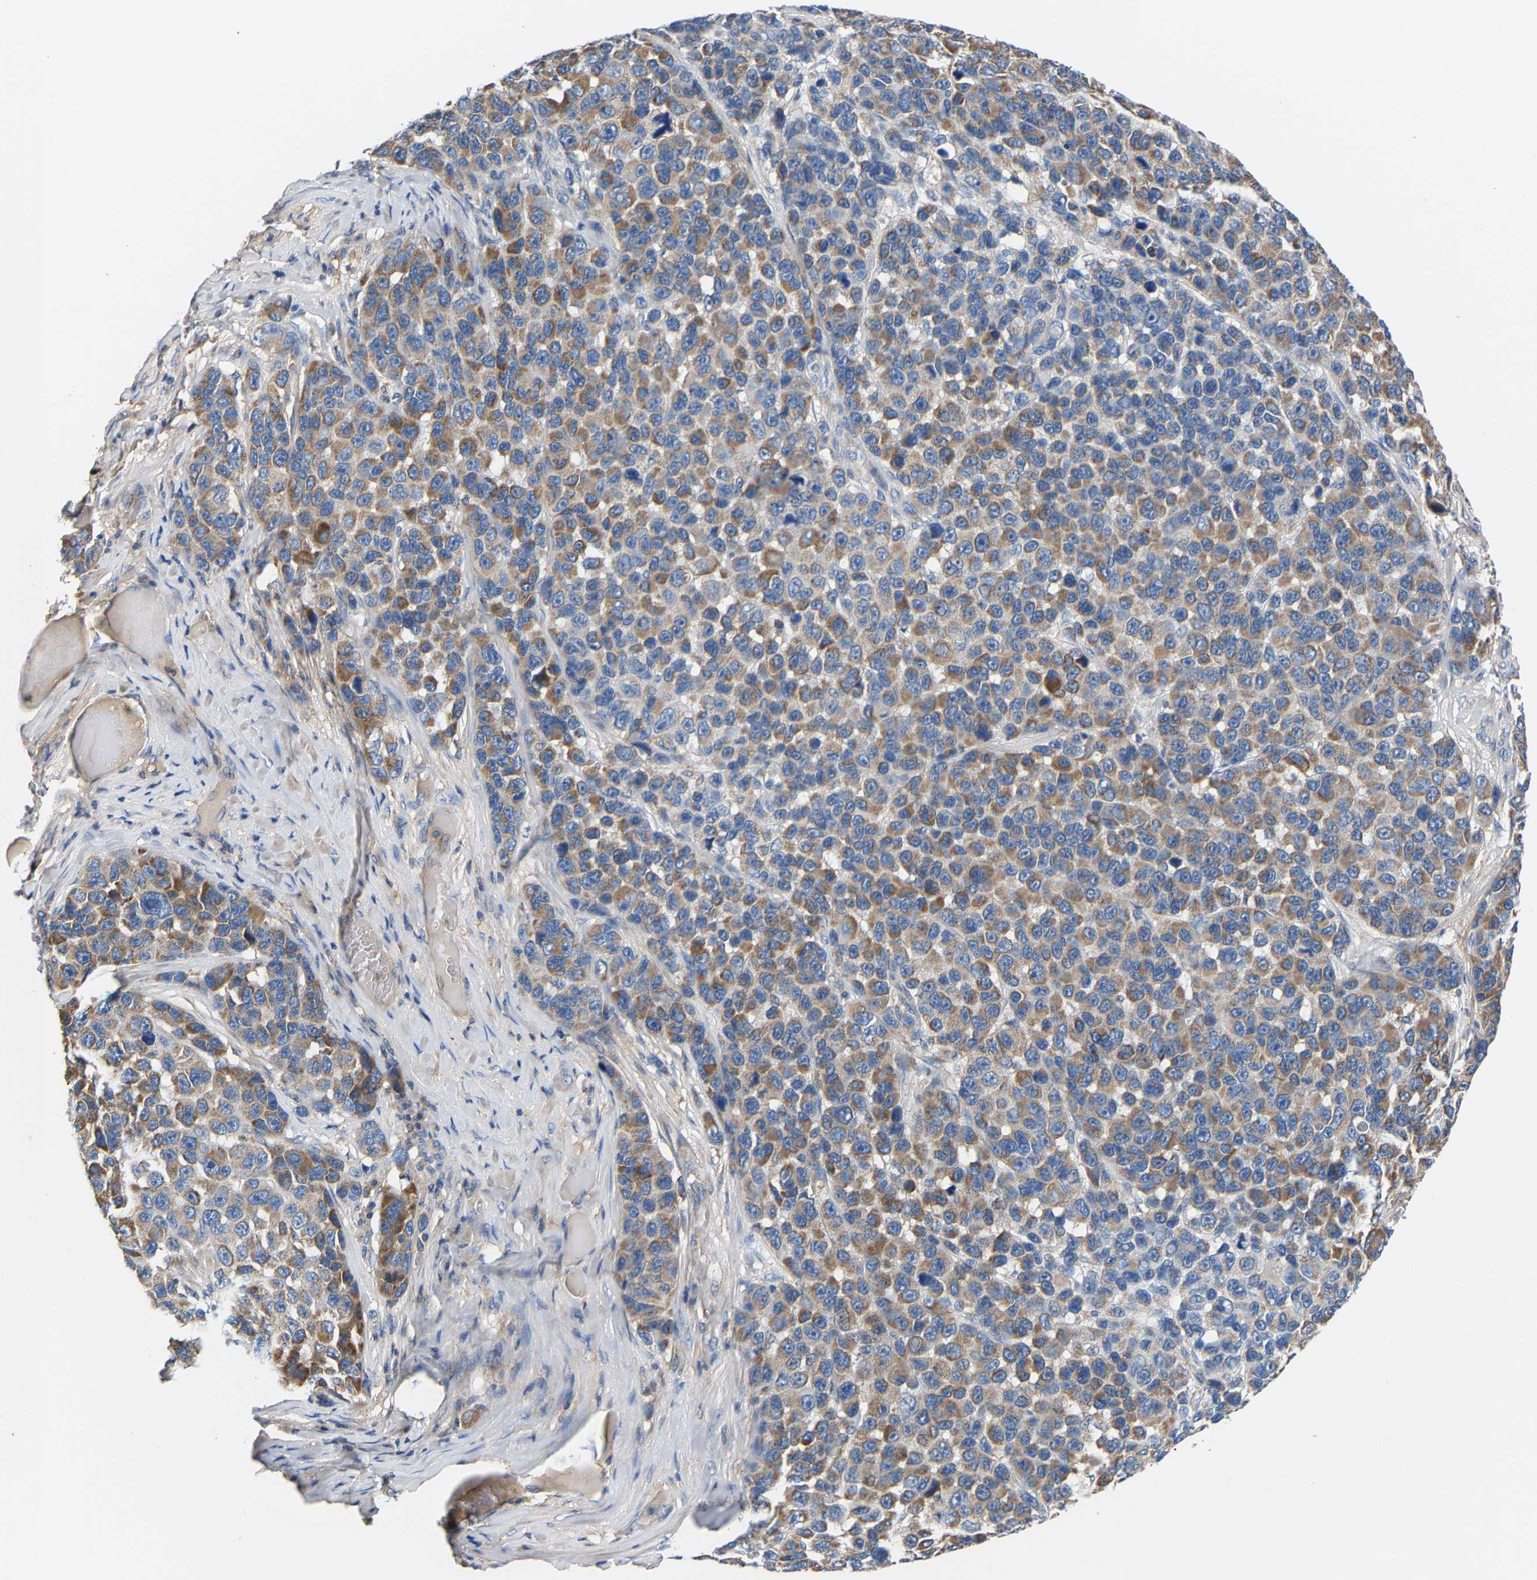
{"staining": {"intensity": "moderate", "quantity": ">75%", "location": "cytoplasmic/membranous"}, "tissue": "melanoma", "cell_type": "Tumor cells", "image_type": "cancer", "snomed": [{"axis": "morphology", "description": "Malignant melanoma, NOS"}, {"axis": "topography", "description": "Skin"}], "caption": "Immunohistochemical staining of malignant melanoma displays medium levels of moderate cytoplasmic/membranous positivity in approximately >75% of tumor cells.", "gene": "CCDC171", "patient": {"sex": "male", "age": 53}}